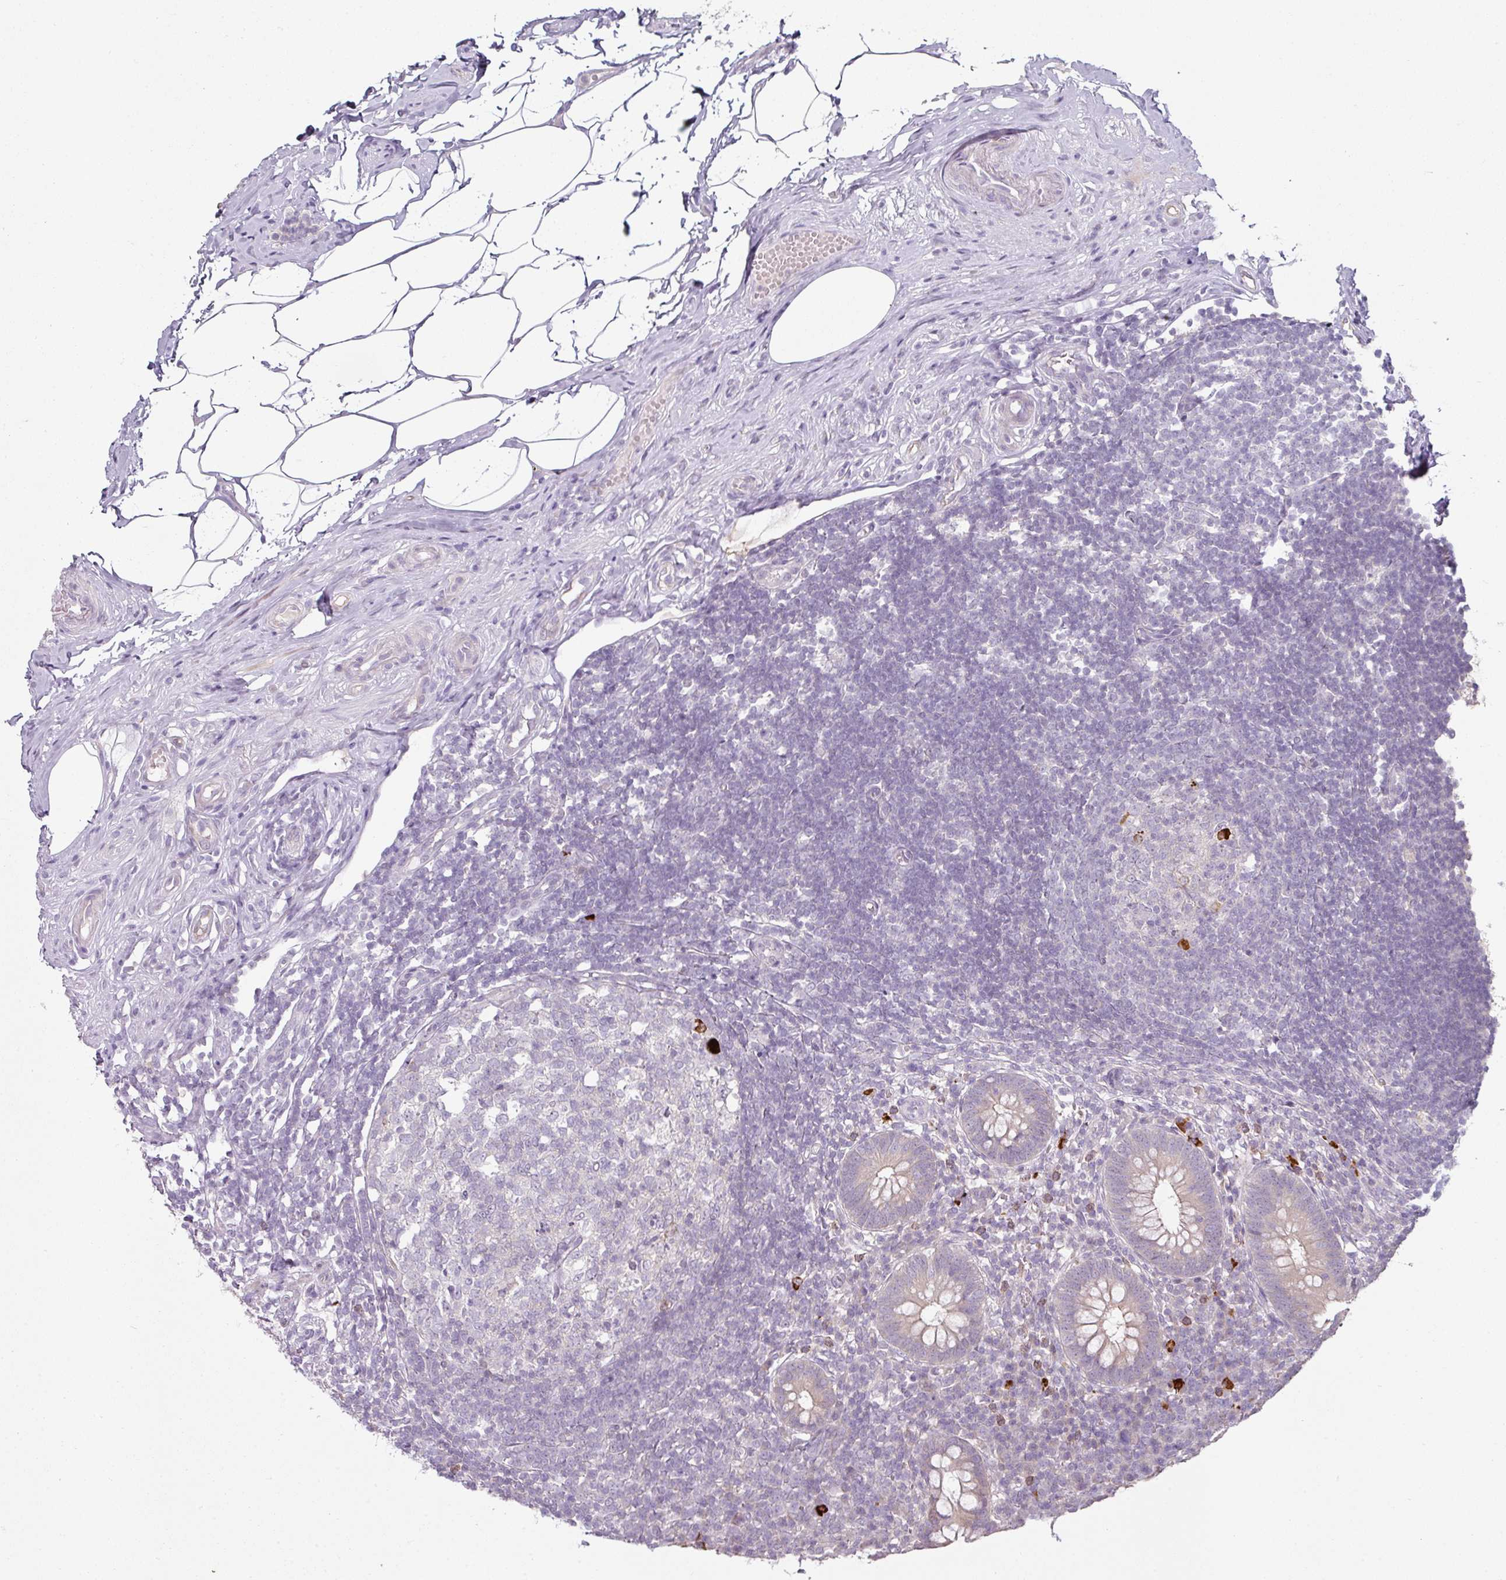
{"staining": {"intensity": "weak", "quantity": ">75%", "location": "cytoplasmic/membranous"}, "tissue": "appendix", "cell_type": "Glandular cells", "image_type": "normal", "snomed": [{"axis": "morphology", "description": "Normal tissue, NOS"}, {"axis": "topography", "description": "Appendix"}], "caption": "Weak cytoplasmic/membranous positivity for a protein is identified in about >75% of glandular cells of benign appendix using IHC.", "gene": "FHAD1", "patient": {"sex": "female", "age": 56}}